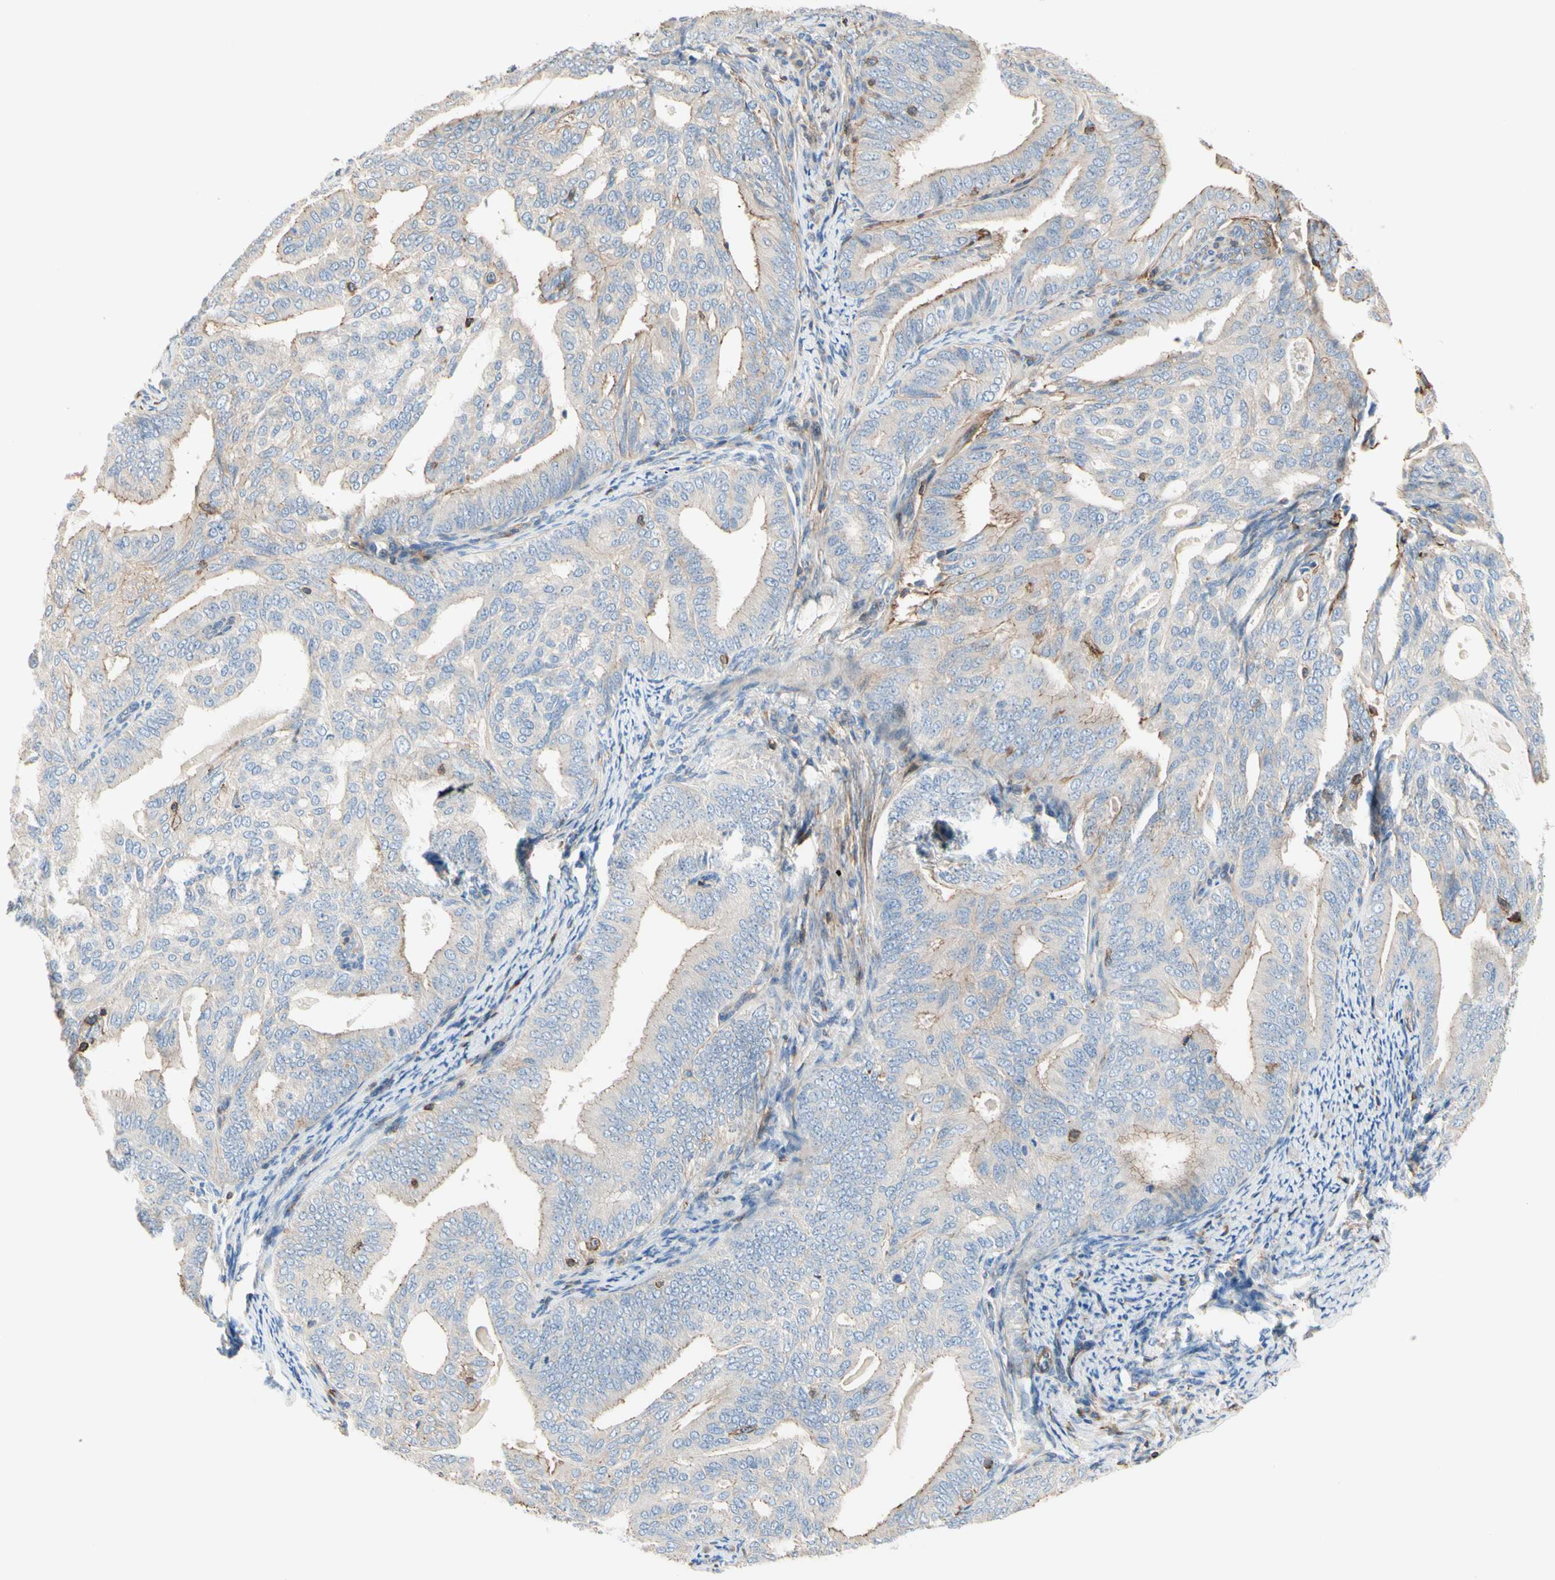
{"staining": {"intensity": "weak", "quantity": "25%-75%", "location": "cytoplasmic/membranous"}, "tissue": "endometrial cancer", "cell_type": "Tumor cells", "image_type": "cancer", "snomed": [{"axis": "morphology", "description": "Adenocarcinoma, NOS"}, {"axis": "topography", "description": "Endometrium"}], "caption": "Endometrial cancer stained with DAB (3,3'-diaminobenzidine) immunohistochemistry (IHC) reveals low levels of weak cytoplasmic/membranous positivity in about 25%-75% of tumor cells.", "gene": "SEMA4C", "patient": {"sex": "female", "age": 58}}